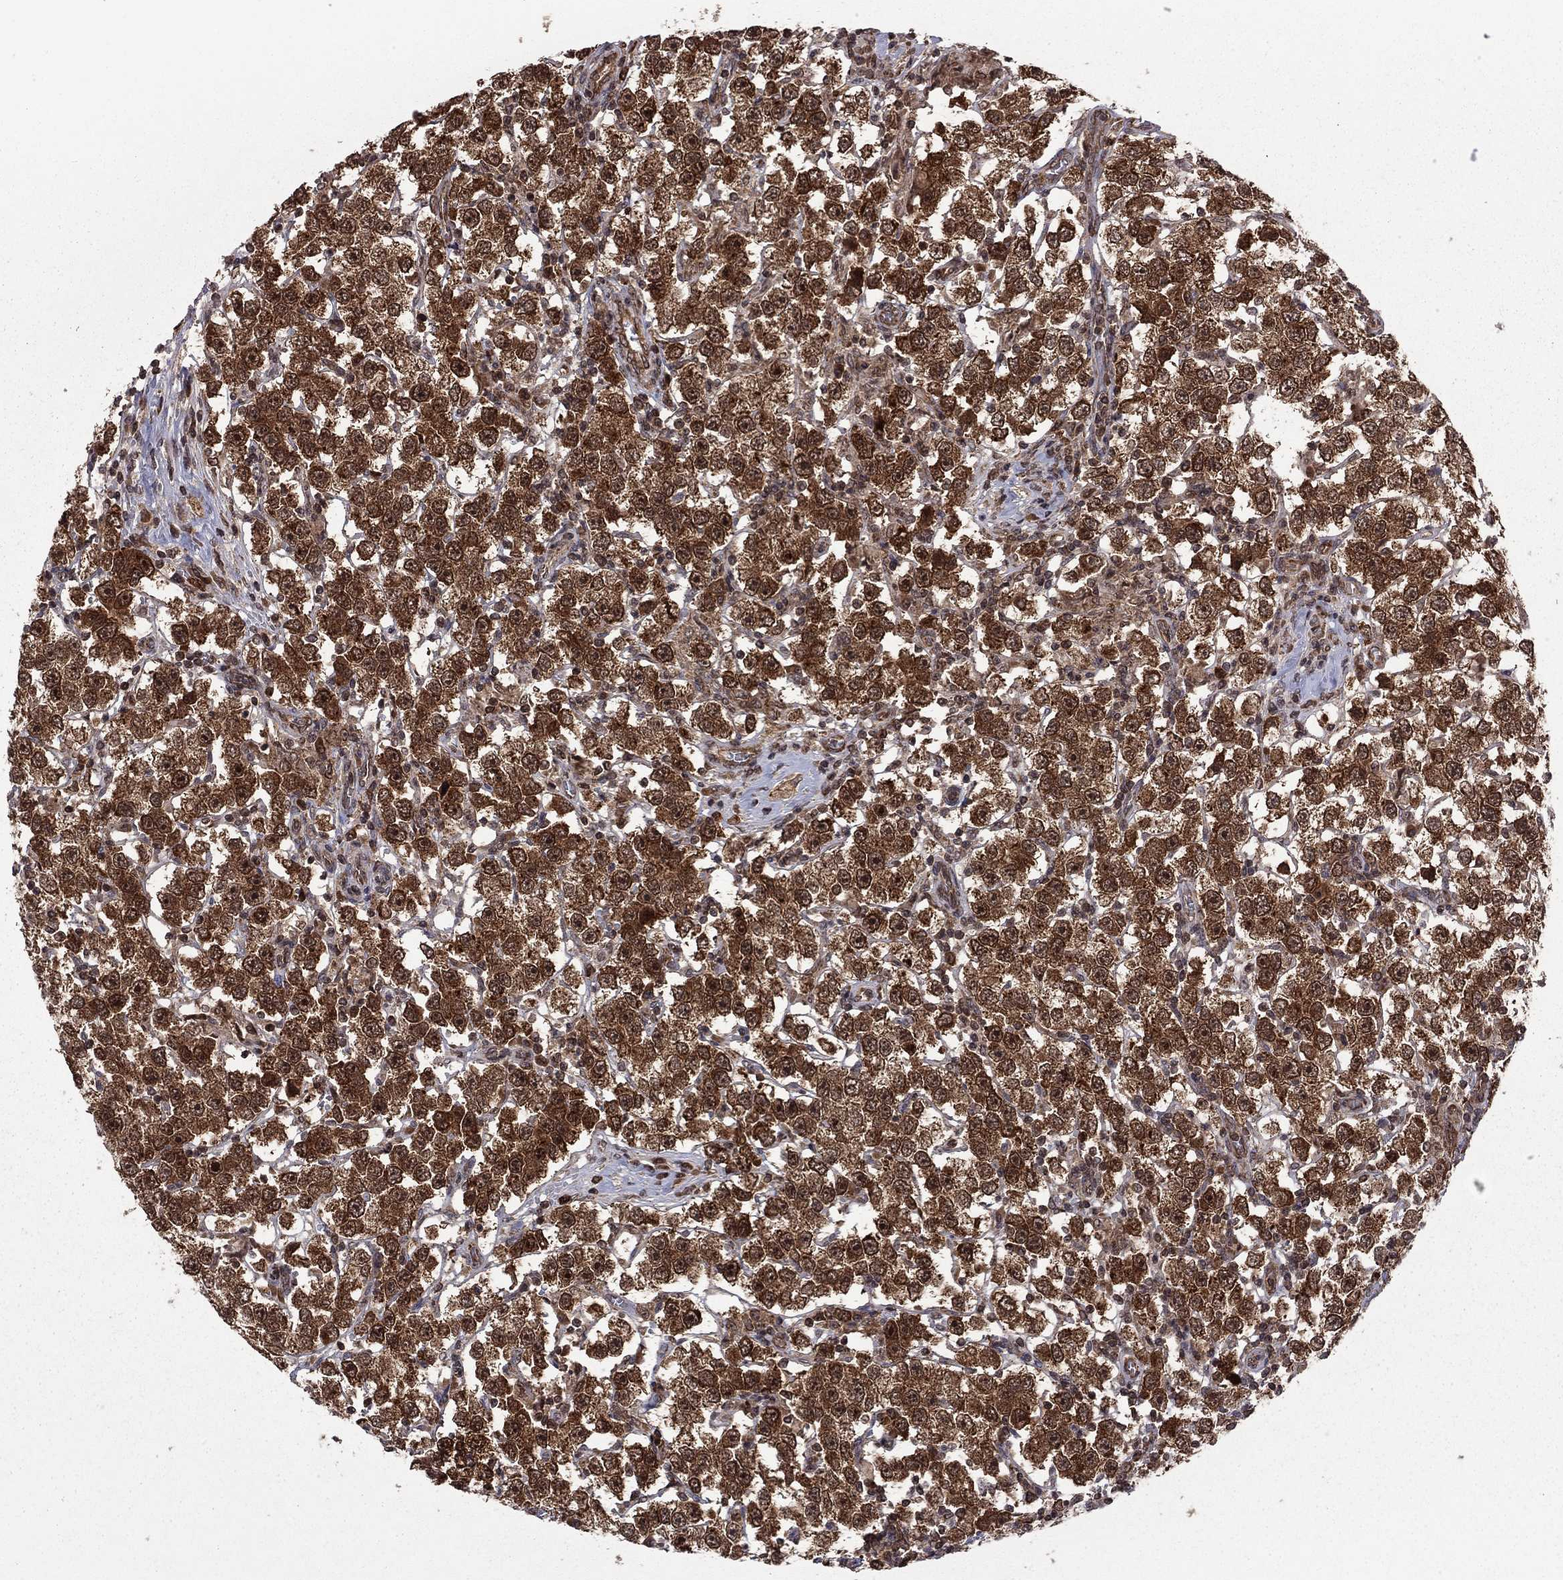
{"staining": {"intensity": "strong", "quantity": ">75%", "location": "cytoplasmic/membranous"}, "tissue": "testis cancer", "cell_type": "Tumor cells", "image_type": "cancer", "snomed": [{"axis": "morphology", "description": "Seminoma, NOS"}, {"axis": "topography", "description": "Testis"}], "caption": "Immunohistochemical staining of human testis cancer (seminoma) reveals high levels of strong cytoplasmic/membranous protein positivity in approximately >75% of tumor cells. Using DAB (3,3'-diaminobenzidine) (brown) and hematoxylin (blue) stains, captured at high magnification using brightfield microscopy.", "gene": "NAA50", "patient": {"sex": "male", "age": 37}}